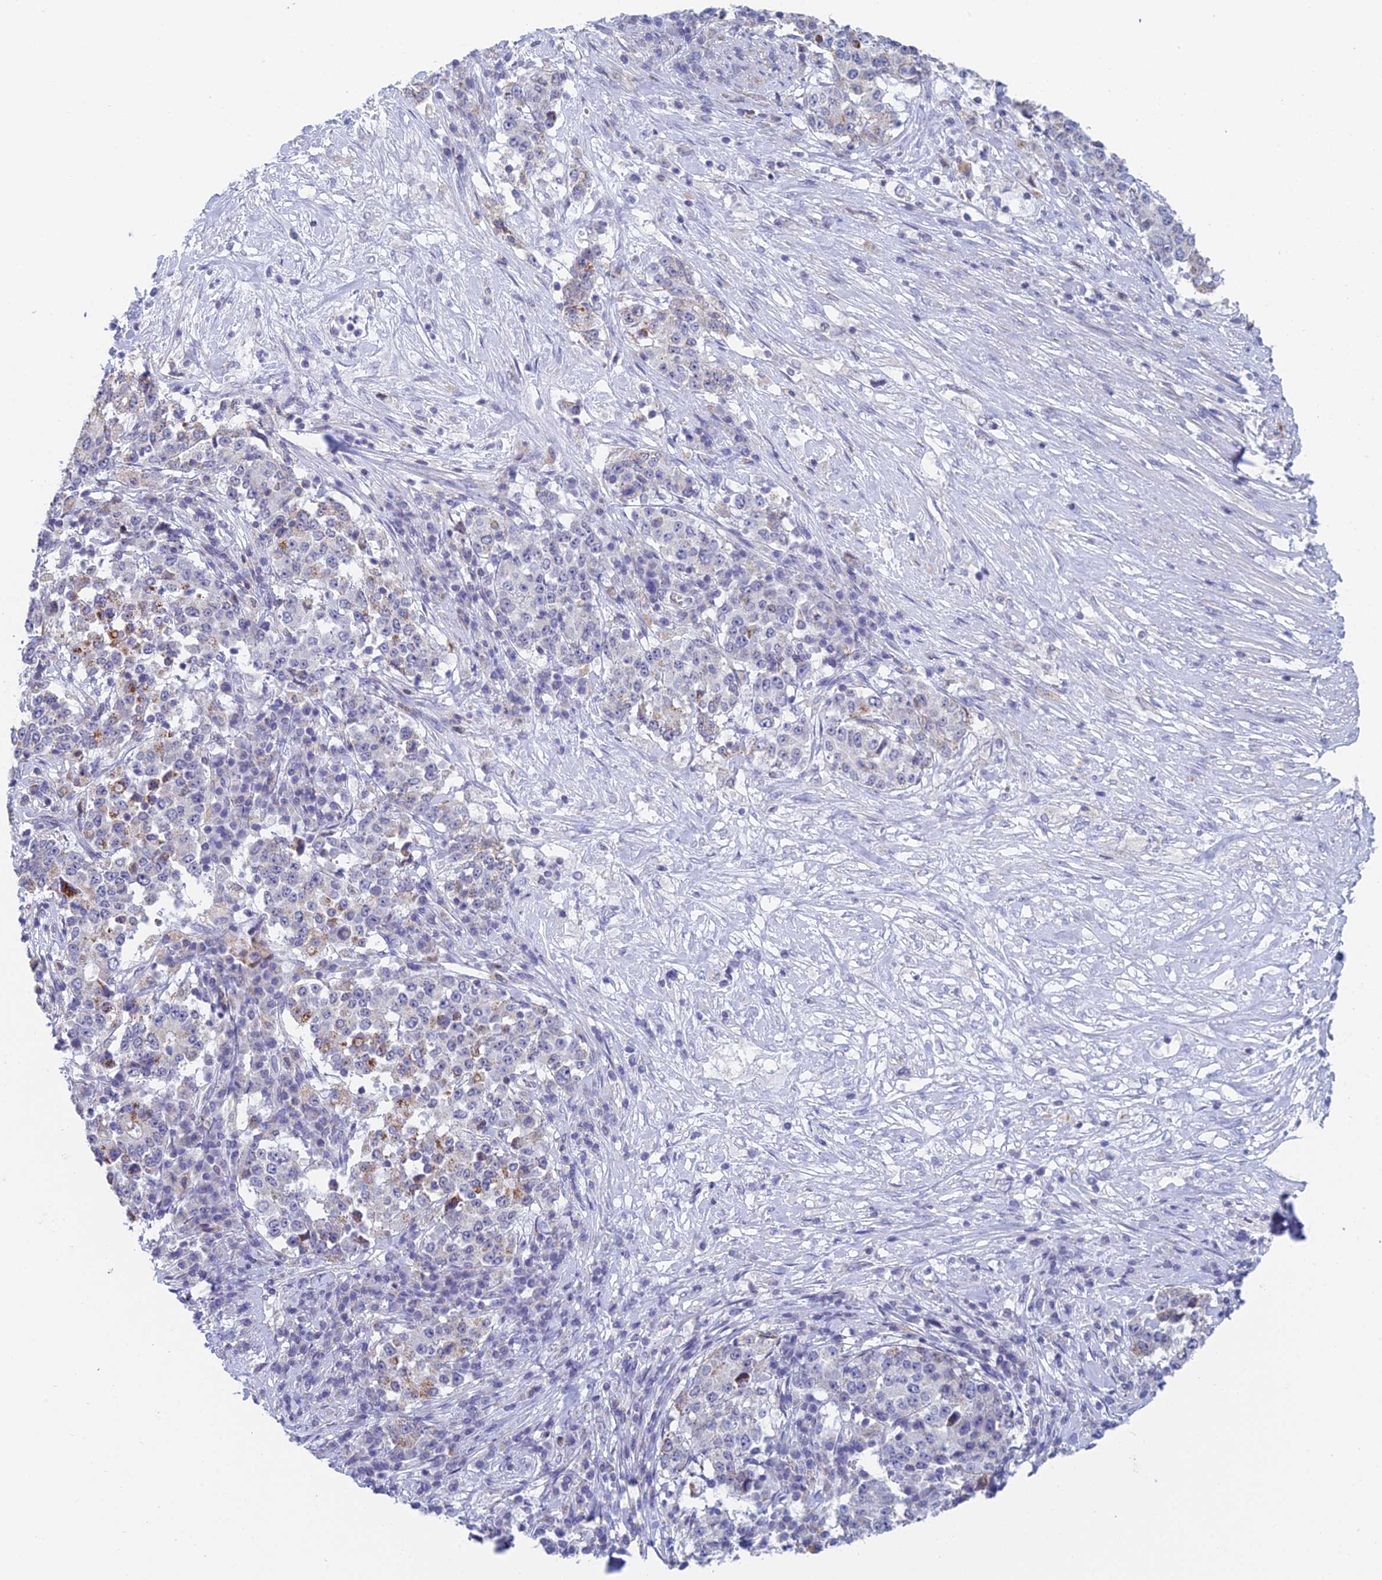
{"staining": {"intensity": "negative", "quantity": "none", "location": "none"}, "tissue": "stomach cancer", "cell_type": "Tumor cells", "image_type": "cancer", "snomed": [{"axis": "morphology", "description": "Adenocarcinoma, NOS"}, {"axis": "topography", "description": "Stomach"}], "caption": "Immunohistochemical staining of human stomach cancer displays no significant staining in tumor cells.", "gene": "REXO5", "patient": {"sex": "male", "age": 59}}